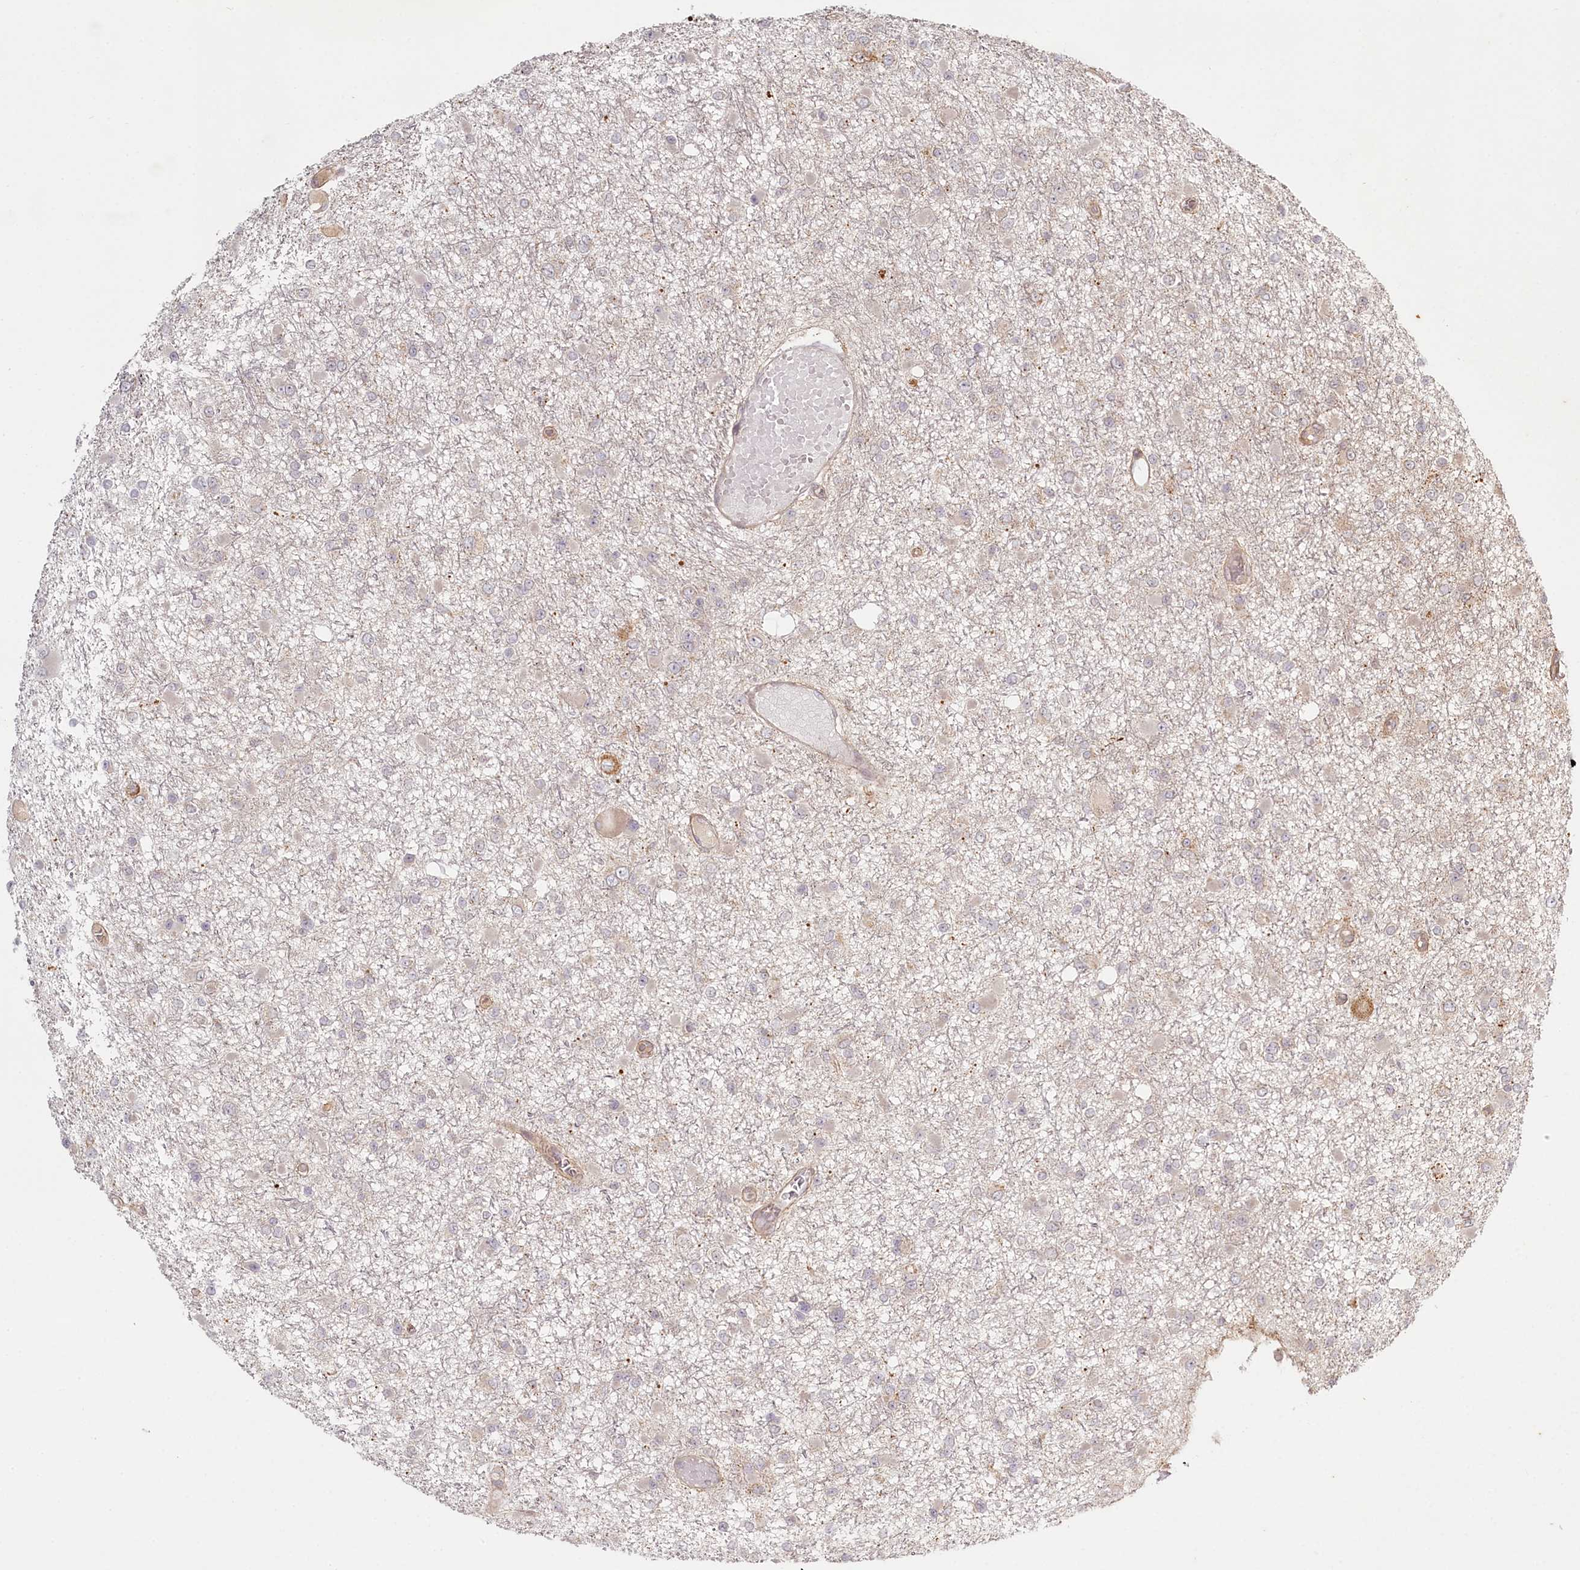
{"staining": {"intensity": "negative", "quantity": "none", "location": "none"}, "tissue": "glioma", "cell_type": "Tumor cells", "image_type": "cancer", "snomed": [{"axis": "morphology", "description": "Glioma, malignant, Low grade"}, {"axis": "topography", "description": "Brain"}], "caption": "High magnification brightfield microscopy of glioma stained with DAB (brown) and counterstained with hematoxylin (blue): tumor cells show no significant positivity.", "gene": "TMIE", "patient": {"sex": "female", "age": 22}}